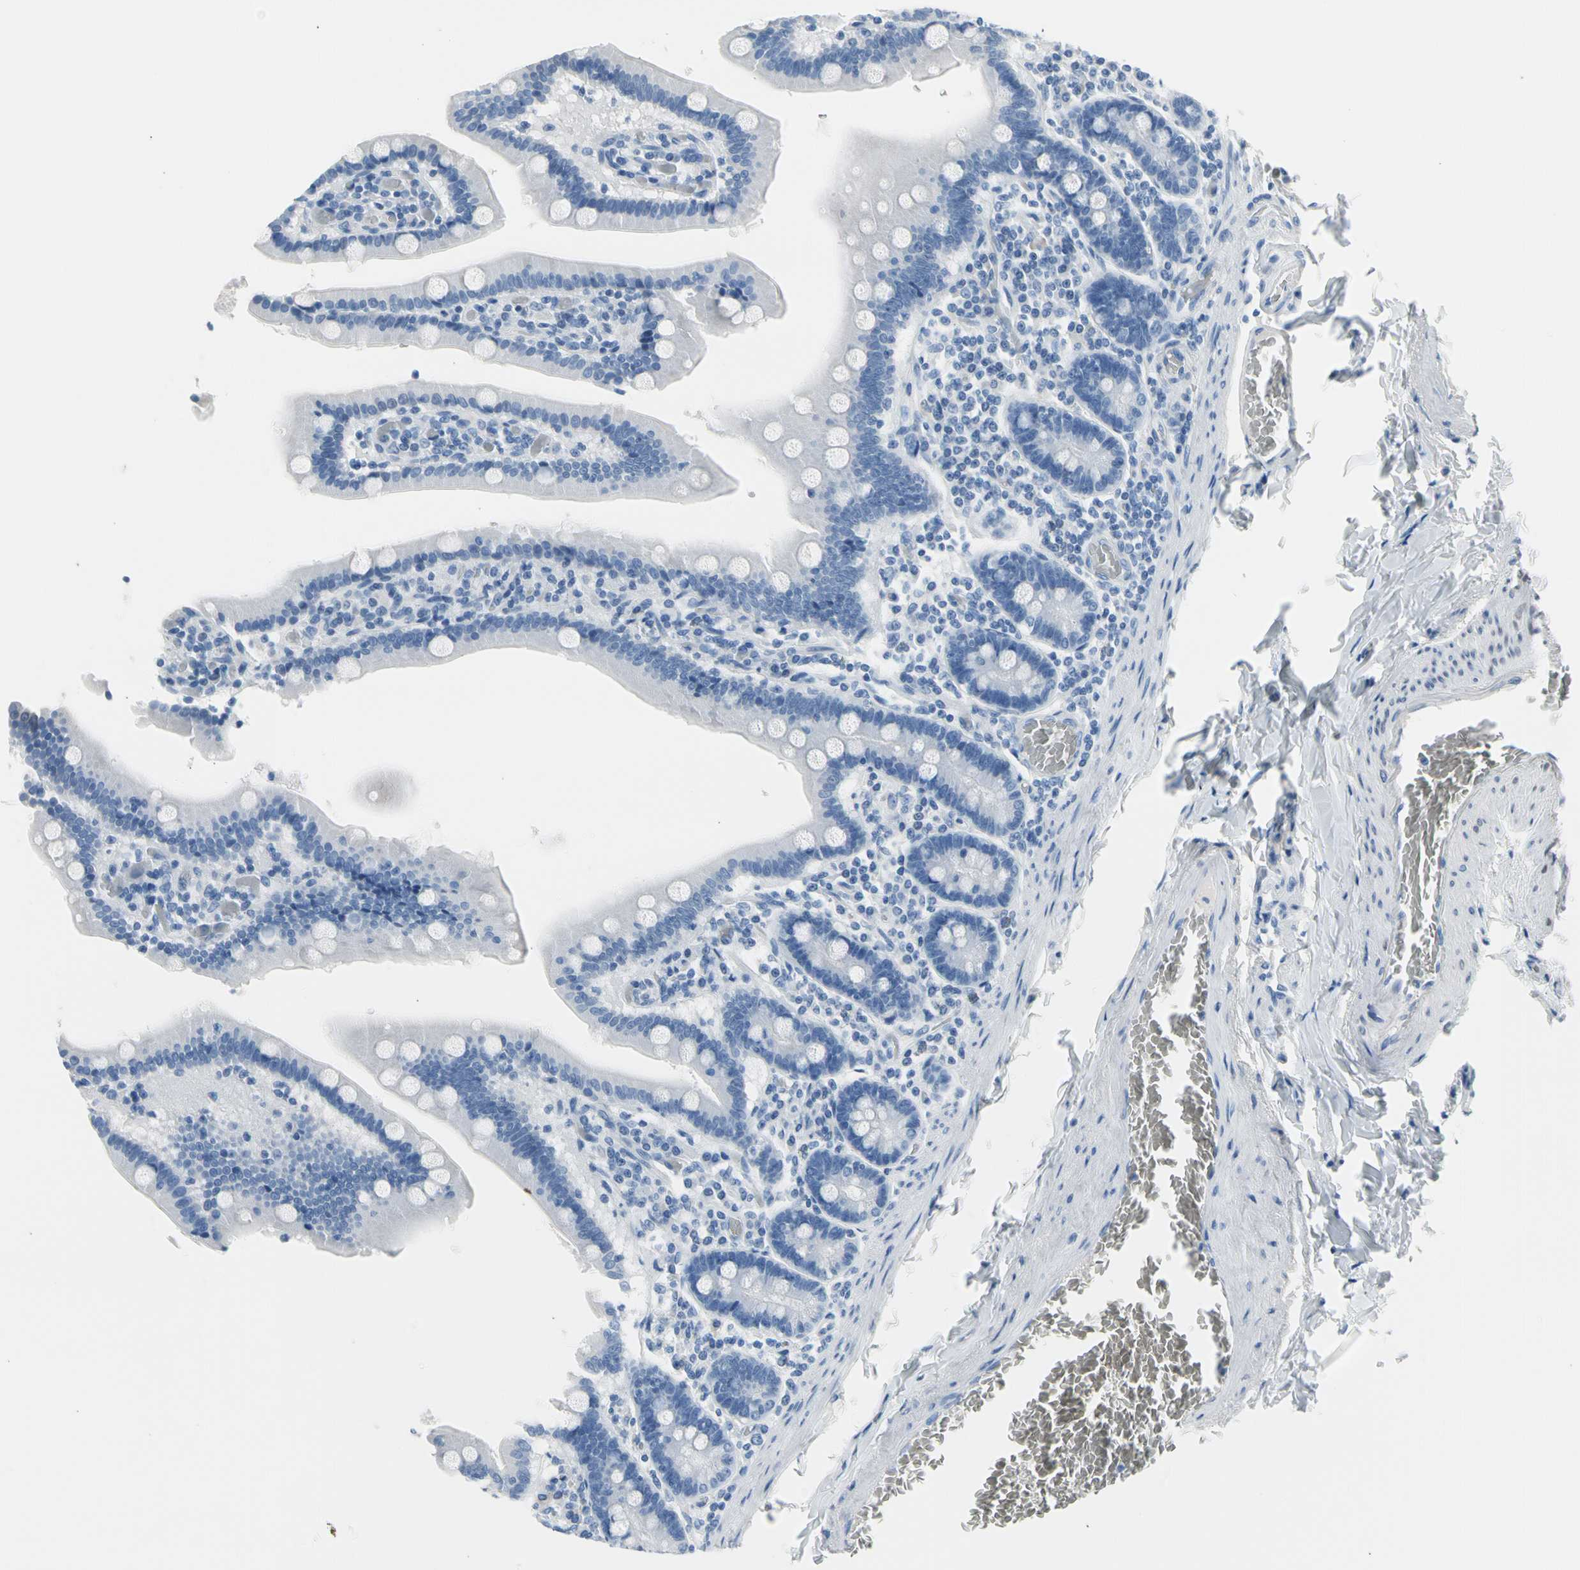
{"staining": {"intensity": "negative", "quantity": "none", "location": "none"}, "tissue": "duodenum", "cell_type": "Glandular cells", "image_type": "normal", "snomed": [{"axis": "morphology", "description": "Normal tissue, NOS"}, {"axis": "topography", "description": "Duodenum"}], "caption": "A high-resolution histopathology image shows IHC staining of unremarkable duodenum, which shows no significant staining in glandular cells.", "gene": "TPO", "patient": {"sex": "female", "age": 53}}